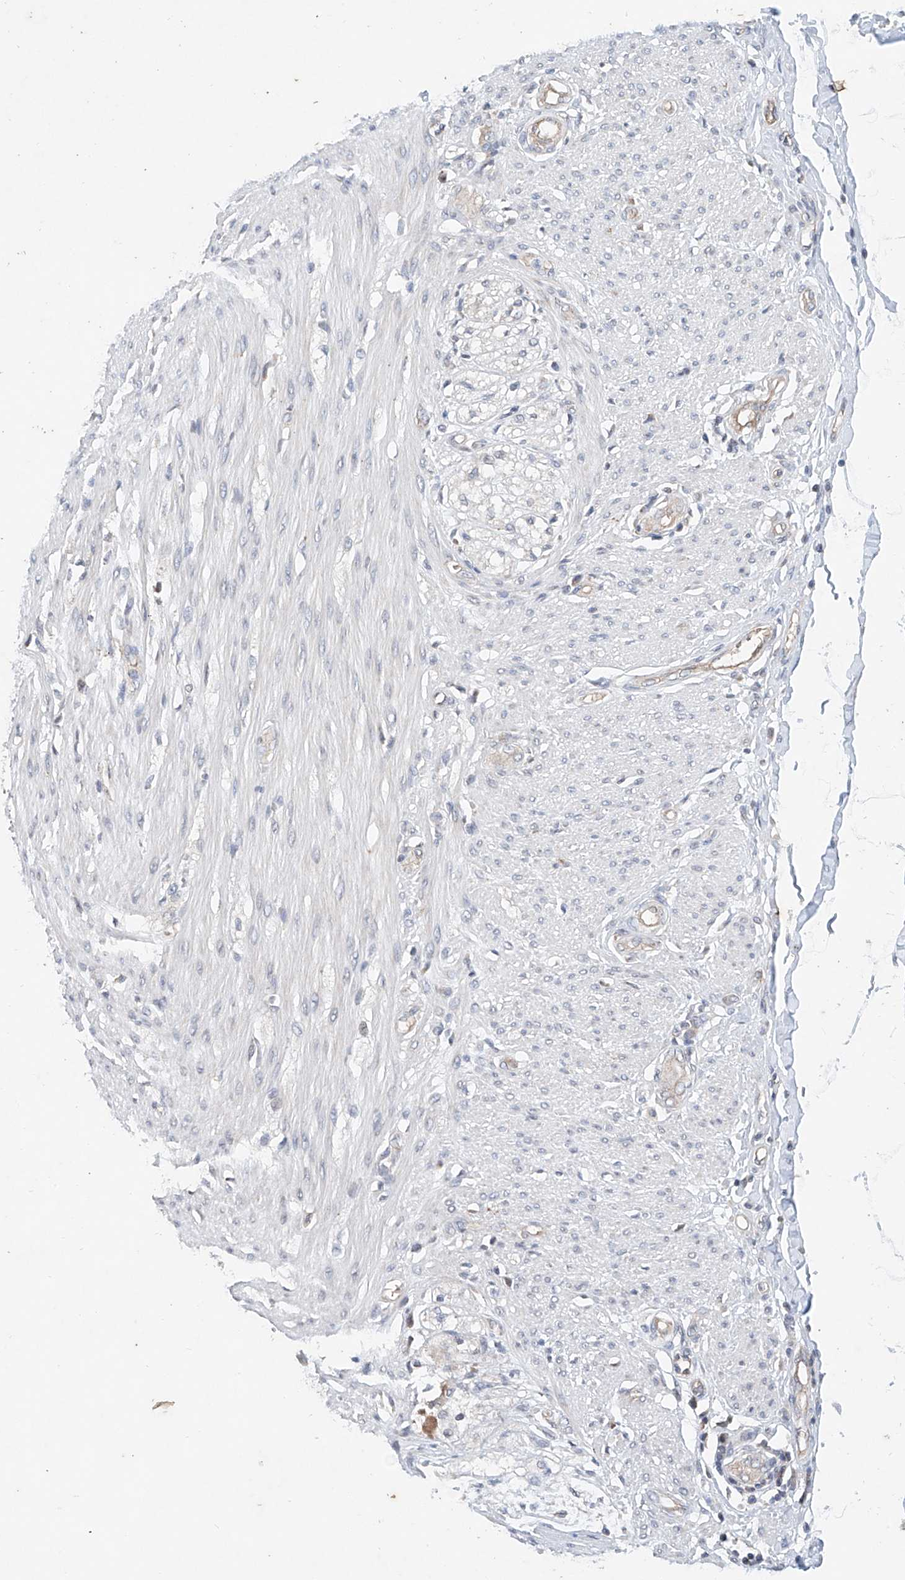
{"staining": {"intensity": "negative", "quantity": "none", "location": "none"}, "tissue": "smooth muscle", "cell_type": "Smooth muscle cells", "image_type": "normal", "snomed": [{"axis": "morphology", "description": "Normal tissue, NOS"}, {"axis": "morphology", "description": "Adenocarcinoma, NOS"}, {"axis": "topography", "description": "Colon"}, {"axis": "topography", "description": "Peripheral nerve tissue"}], "caption": "The photomicrograph reveals no staining of smooth muscle cells in benign smooth muscle. (Stains: DAB (3,3'-diaminobenzidine) immunohistochemistry (IHC) with hematoxylin counter stain, Microscopy: brightfield microscopy at high magnification).", "gene": "FASTK", "patient": {"sex": "male", "age": 14}}